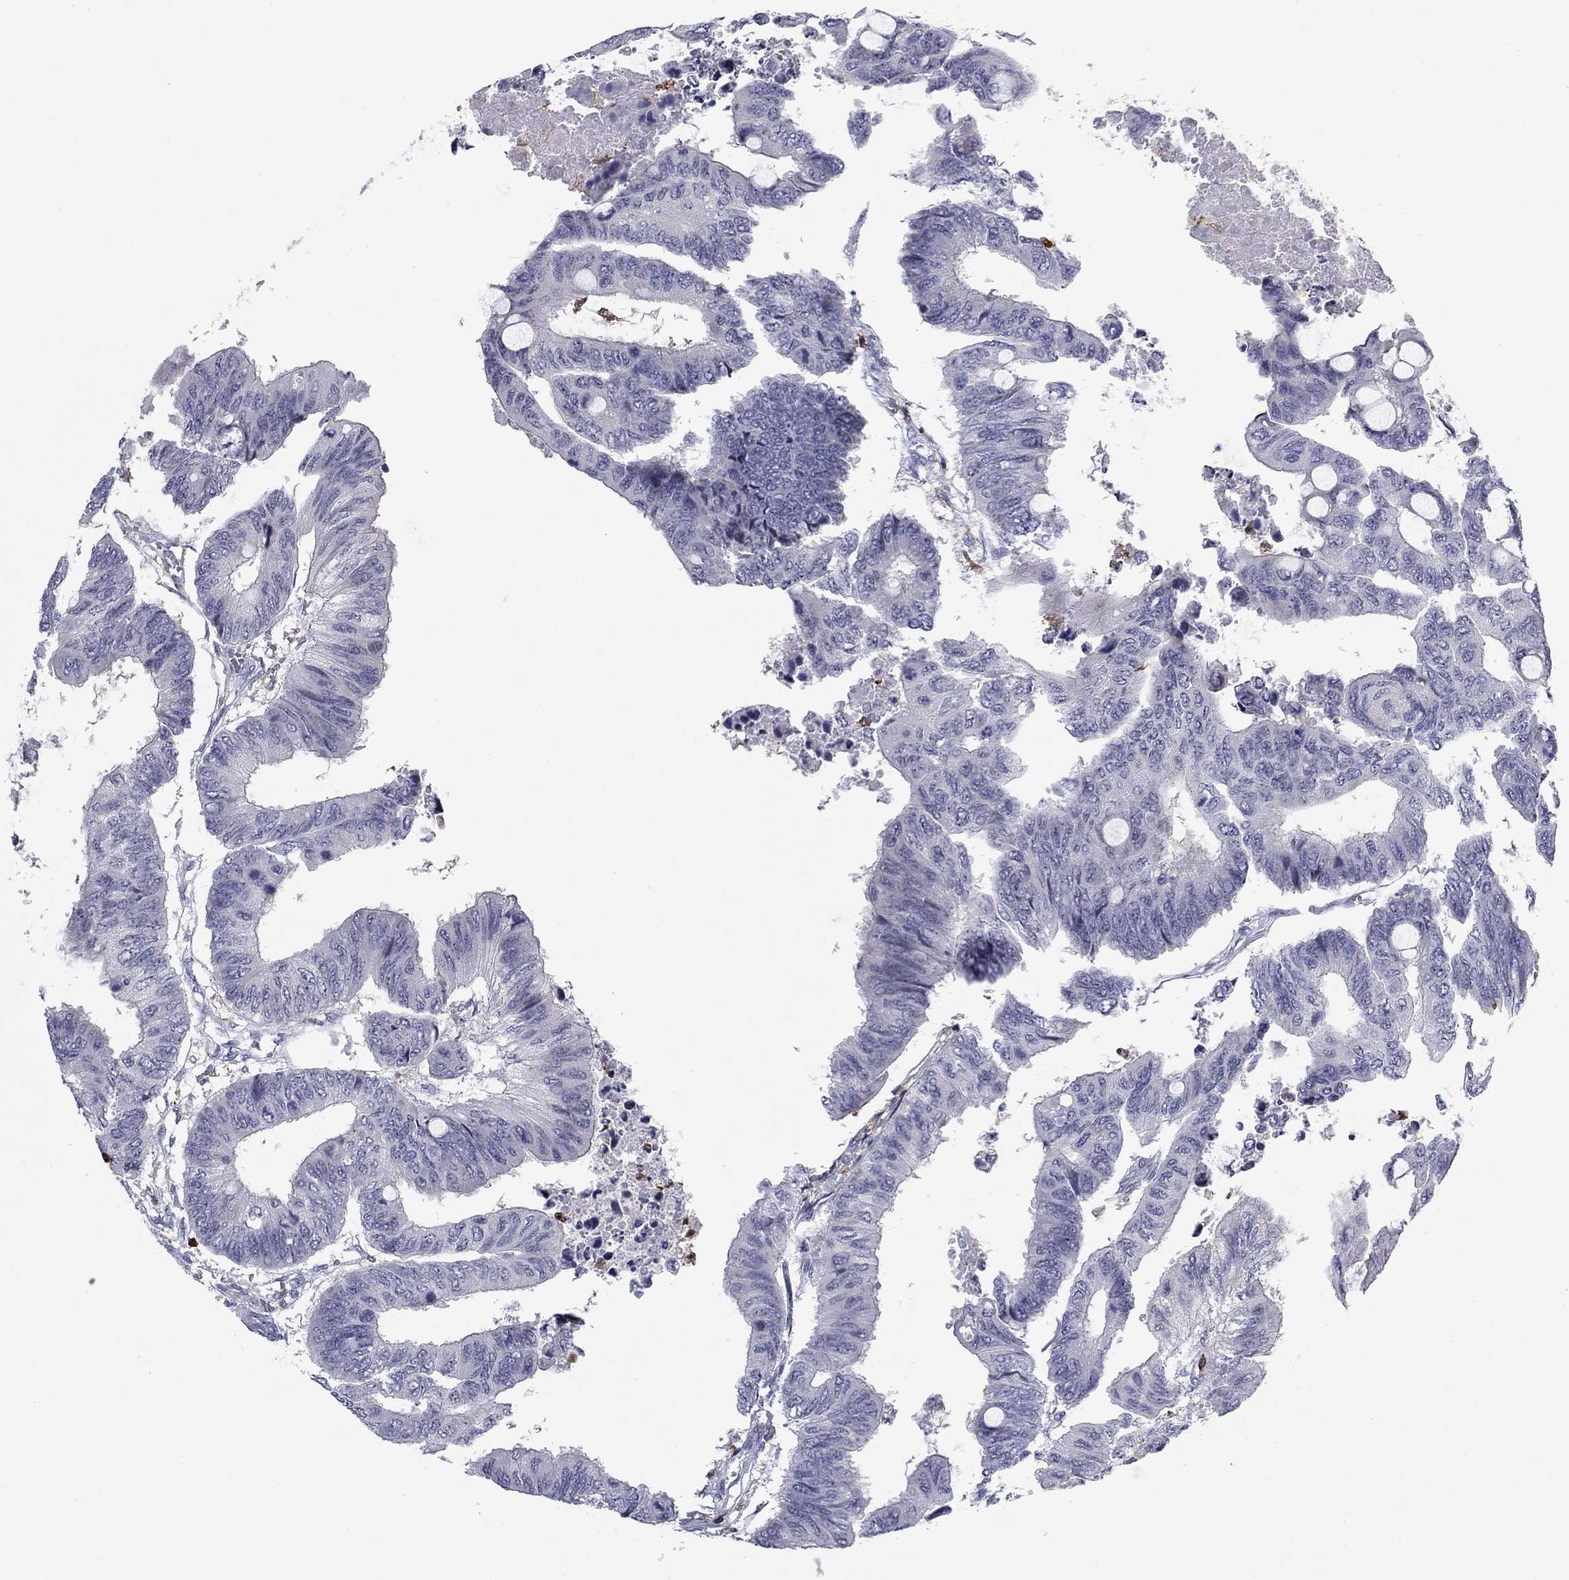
{"staining": {"intensity": "negative", "quantity": "none", "location": "none"}, "tissue": "colorectal cancer", "cell_type": "Tumor cells", "image_type": "cancer", "snomed": [{"axis": "morphology", "description": "Normal tissue, NOS"}, {"axis": "morphology", "description": "Adenocarcinoma, NOS"}, {"axis": "topography", "description": "Rectum"}, {"axis": "topography", "description": "Peripheral nerve tissue"}], "caption": "High magnification brightfield microscopy of colorectal cancer stained with DAB (3,3'-diaminobenzidine) (brown) and counterstained with hematoxylin (blue): tumor cells show no significant positivity.", "gene": "ARHGAP27", "patient": {"sex": "male", "age": 92}}